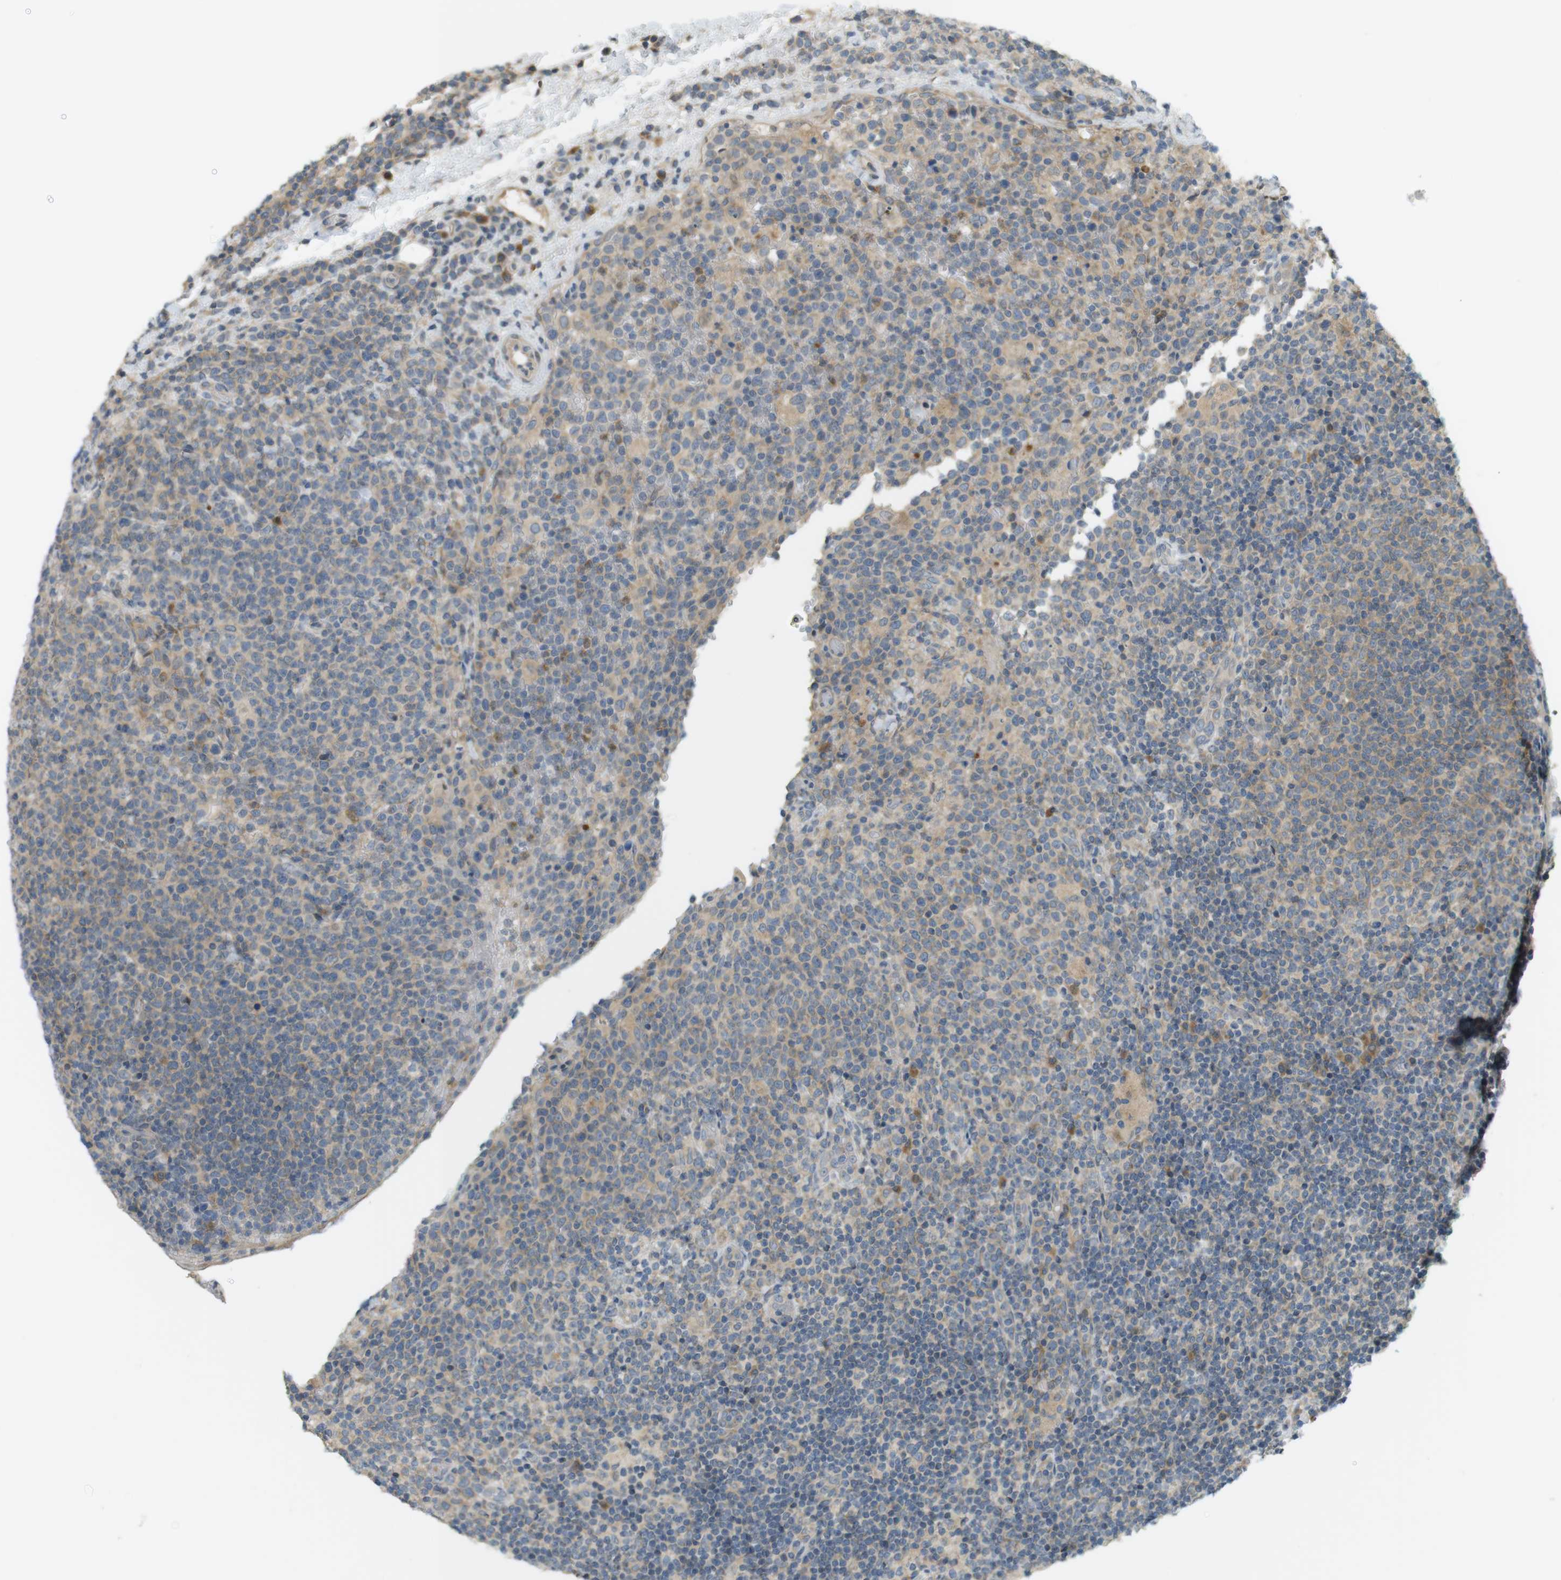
{"staining": {"intensity": "weak", "quantity": ">75%", "location": "cytoplasmic/membranous"}, "tissue": "lymphoma", "cell_type": "Tumor cells", "image_type": "cancer", "snomed": [{"axis": "morphology", "description": "Malignant lymphoma, non-Hodgkin's type, High grade"}, {"axis": "topography", "description": "Lymph node"}], "caption": "A micrograph of human lymphoma stained for a protein exhibits weak cytoplasmic/membranous brown staining in tumor cells. The protein is shown in brown color, while the nuclei are stained blue.", "gene": "CLRN3", "patient": {"sex": "male", "age": 61}}